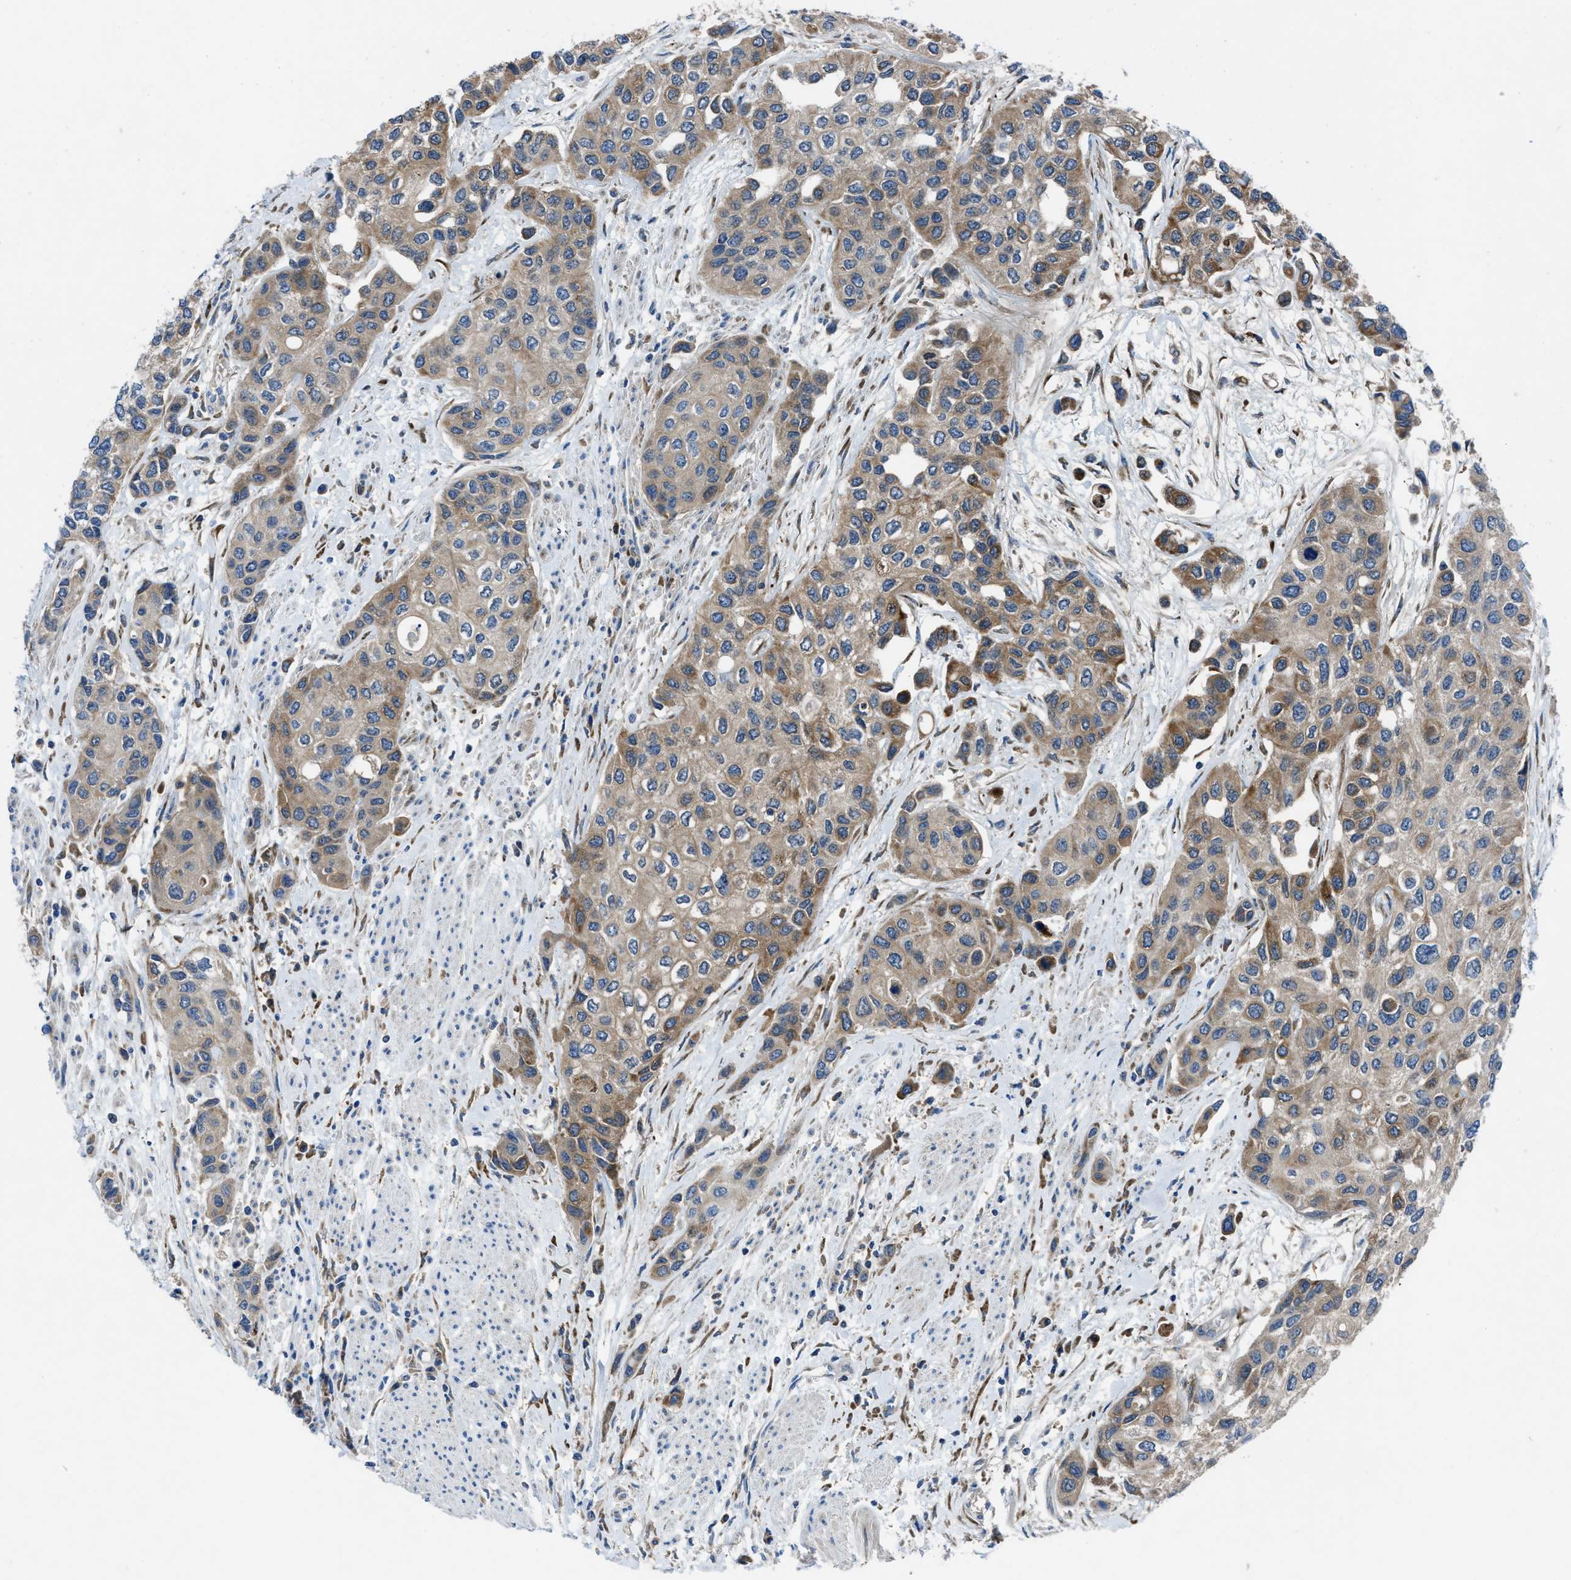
{"staining": {"intensity": "moderate", "quantity": "<25%", "location": "cytoplasmic/membranous"}, "tissue": "urothelial cancer", "cell_type": "Tumor cells", "image_type": "cancer", "snomed": [{"axis": "morphology", "description": "Urothelial carcinoma, High grade"}, {"axis": "topography", "description": "Urinary bladder"}], "caption": "The immunohistochemical stain labels moderate cytoplasmic/membranous staining in tumor cells of urothelial cancer tissue.", "gene": "MAP3K20", "patient": {"sex": "female", "age": 56}}